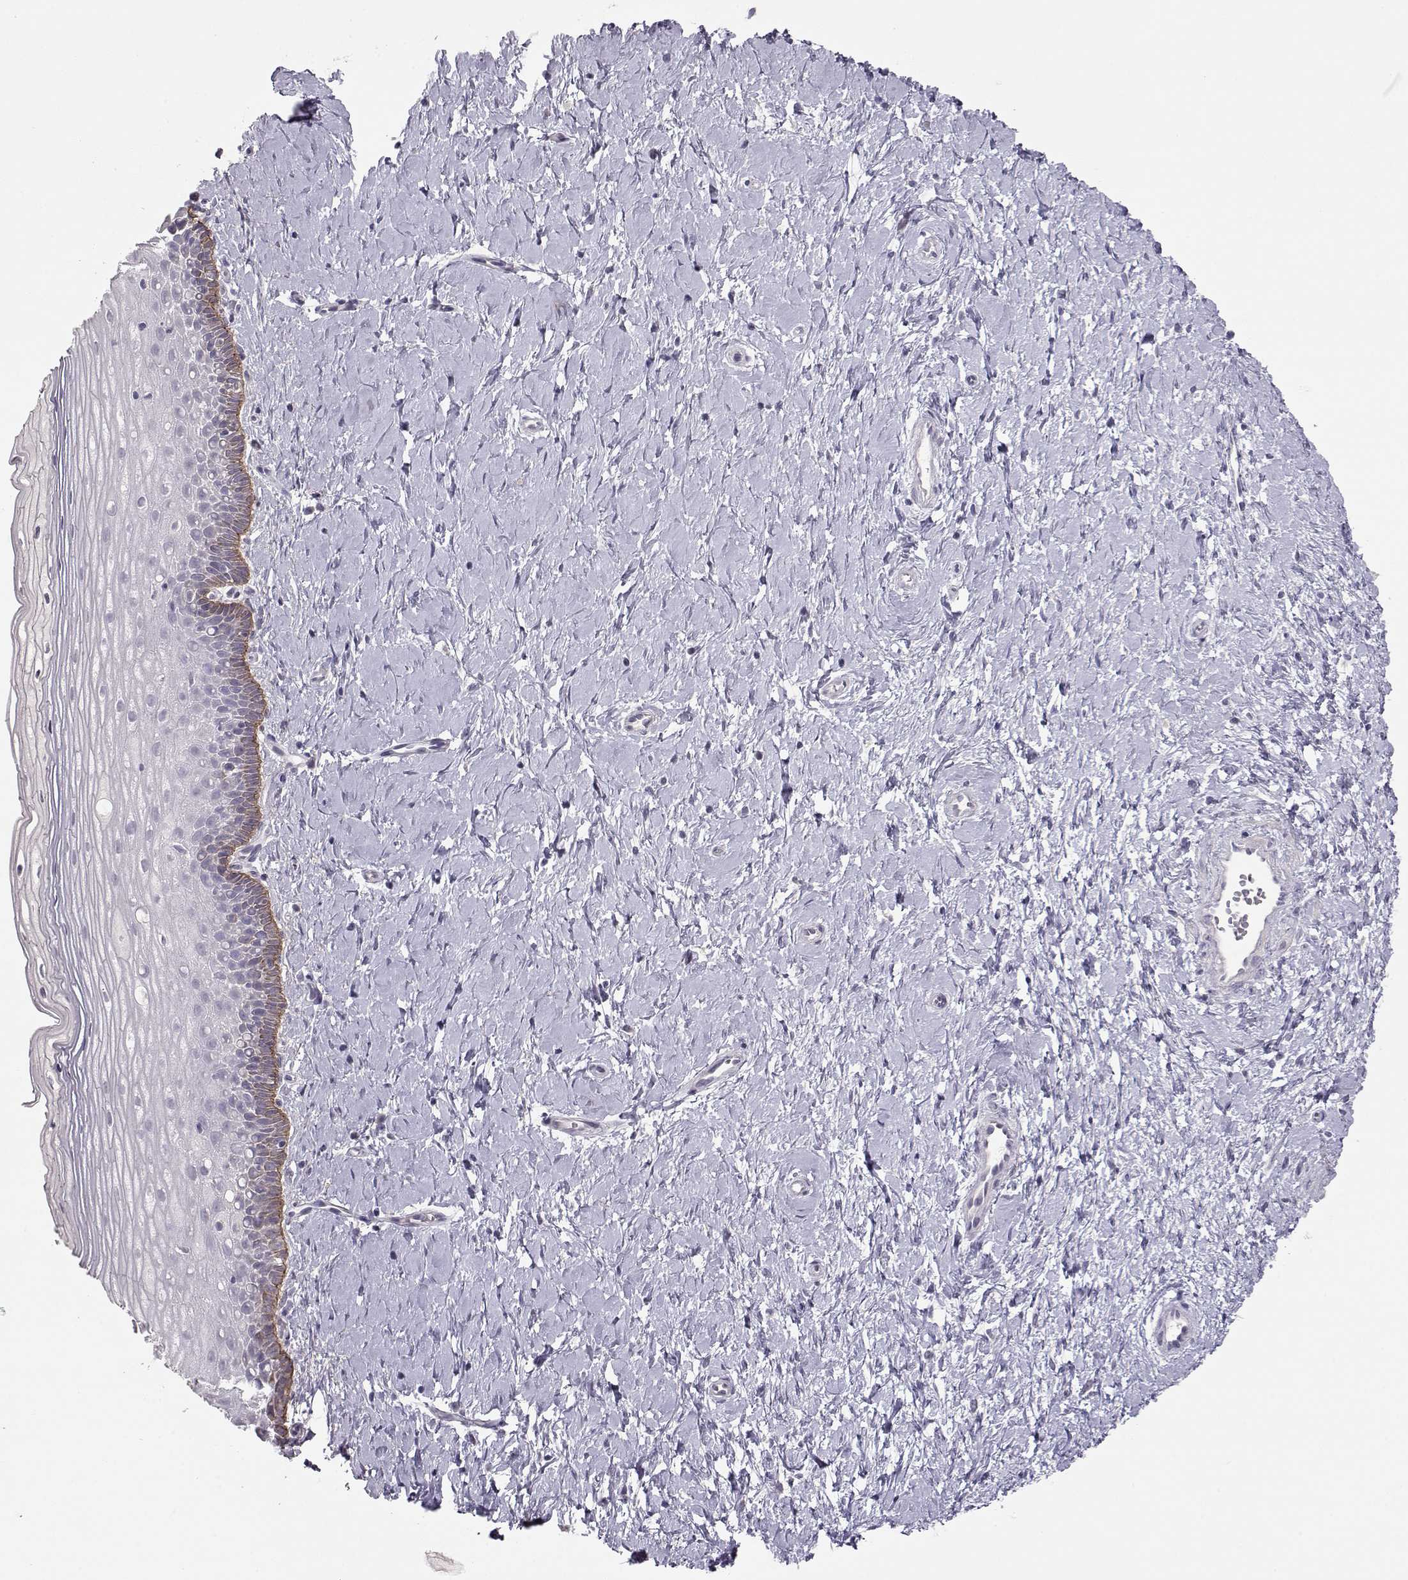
{"staining": {"intensity": "negative", "quantity": "none", "location": "none"}, "tissue": "cervix", "cell_type": "Glandular cells", "image_type": "normal", "snomed": [{"axis": "morphology", "description": "Normal tissue, NOS"}, {"axis": "topography", "description": "Cervix"}], "caption": "Immunohistochemical staining of unremarkable cervix displays no significant positivity in glandular cells. (DAB (3,3'-diaminobenzidine) immunohistochemistry (IHC) with hematoxylin counter stain).", "gene": "LAMB3", "patient": {"sex": "female", "age": 37}}